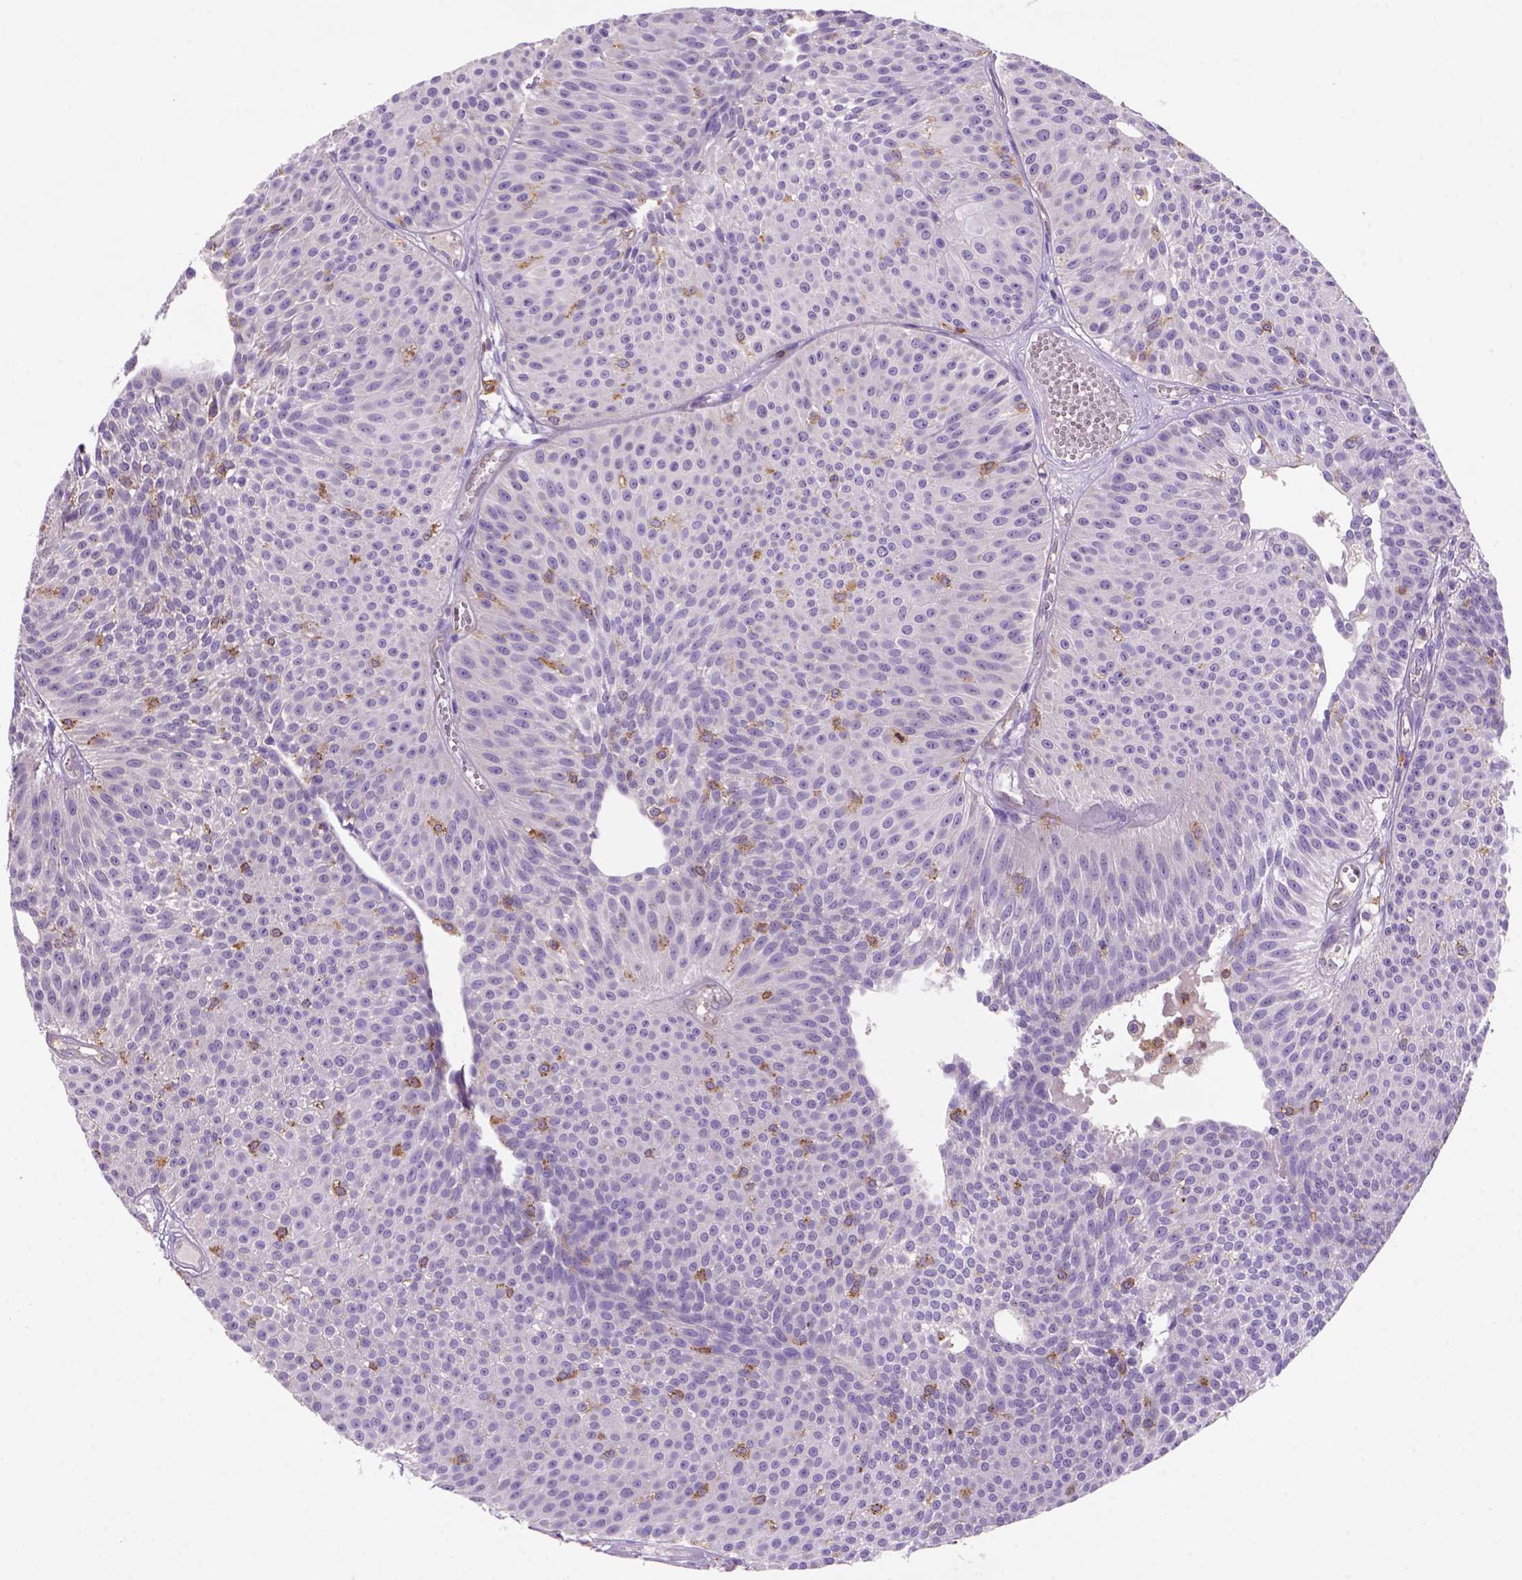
{"staining": {"intensity": "negative", "quantity": "none", "location": "none"}, "tissue": "urothelial cancer", "cell_type": "Tumor cells", "image_type": "cancer", "snomed": [{"axis": "morphology", "description": "Urothelial carcinoma, Low grade"}, {"axis": "topography", "description": "Urinary bladder"}], "caption": "The photomicrograph exhibits no staining of tumor cells in urothelial cancer. Nuclei are stained in blue.", "gene": "INPP5D", "patient": {"sex": "male", "age": 63}}